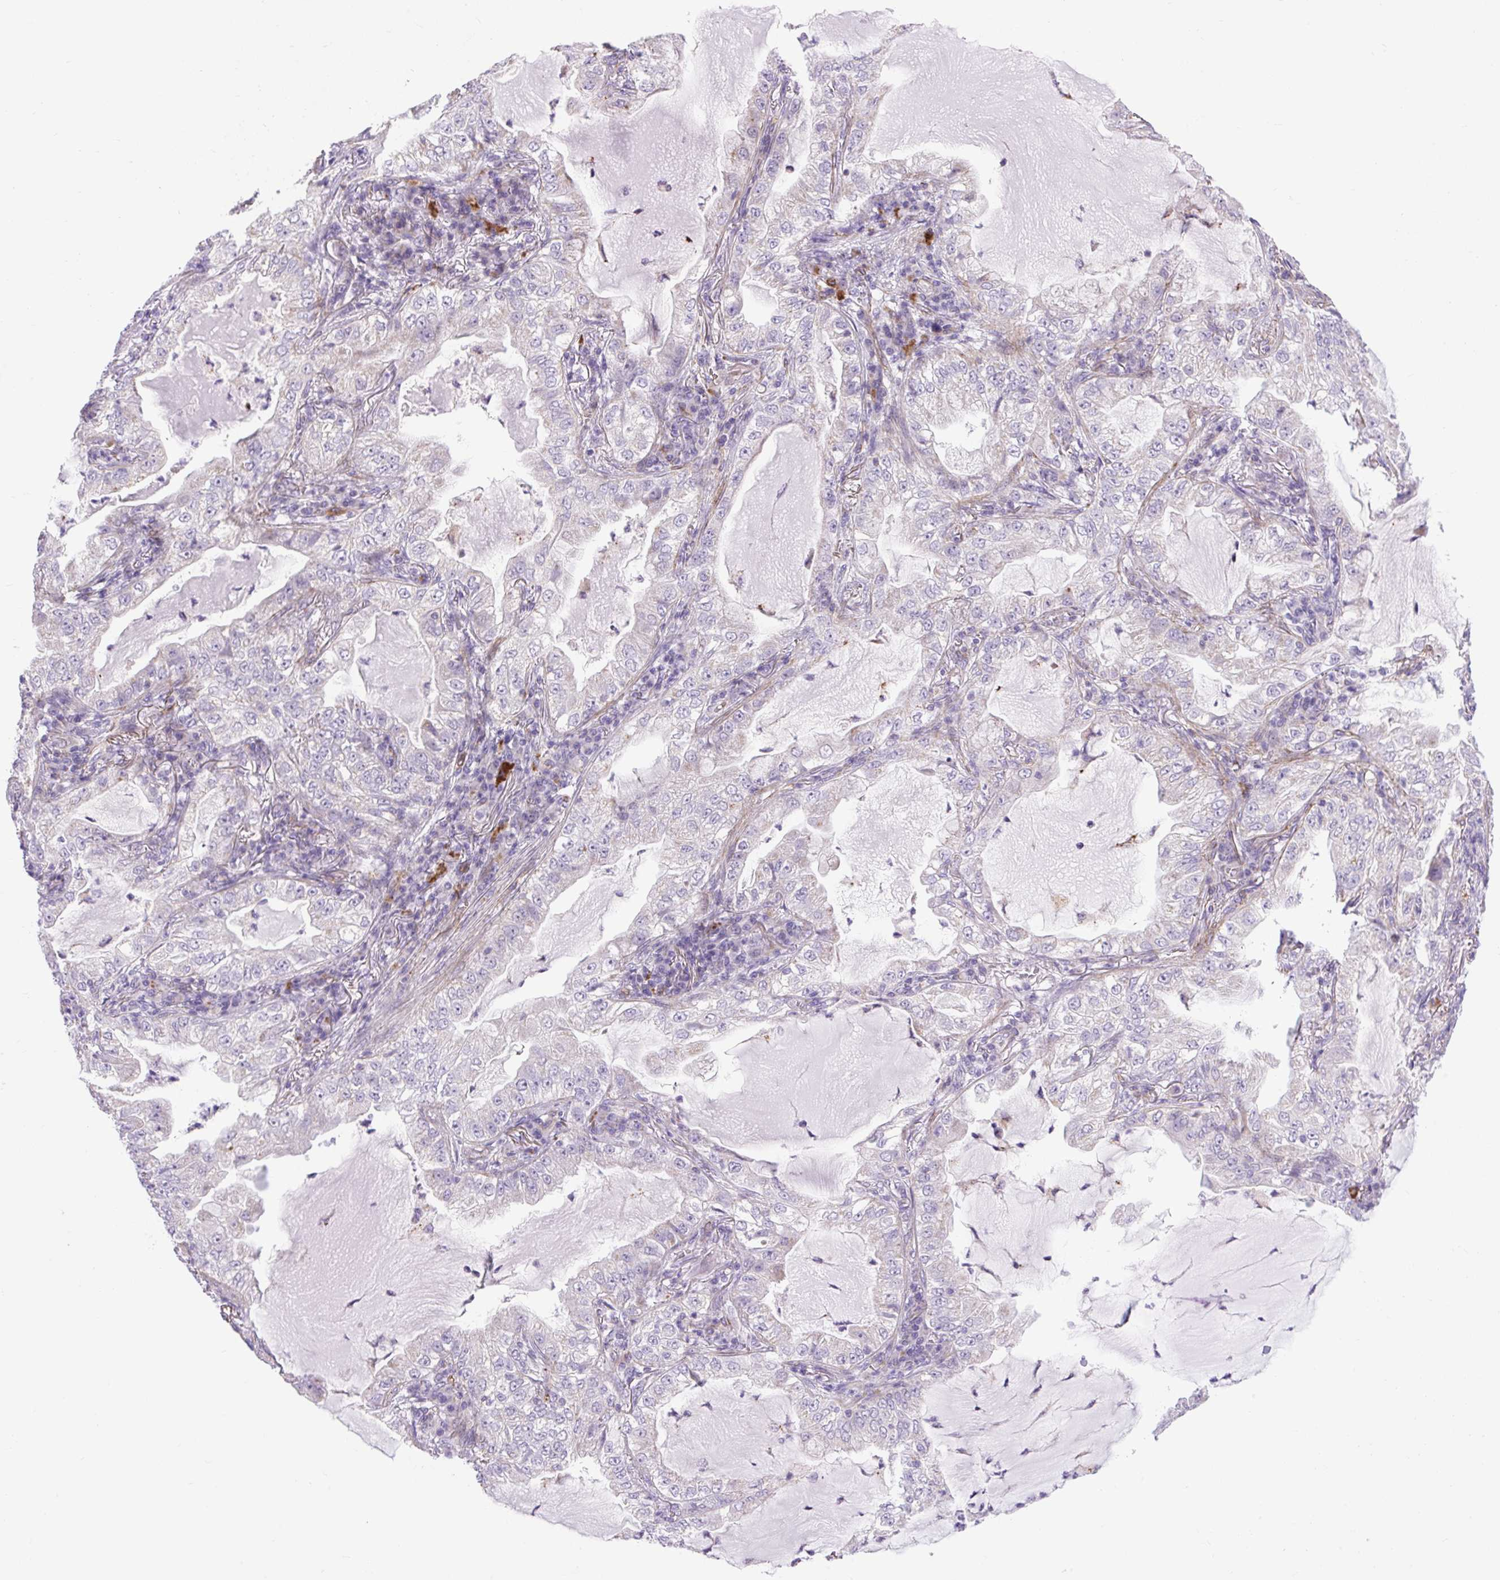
{"staining": {"intensity": "negative", "quantity": "none", "location": "none"}, "tissue": "lung cancer", "cell_type": "Tumor cells", "image_type": "cancer", "snomed": [{"axis": "morphology", "description": "Adenocarcinoma, NOS"}, {"axis": "topography", "description": "Lung"}], "caption": "Immunohistochemistry photomicrograph of human lung cancer stained for a protein (brown), which demonstrates no staining in tumor cells.", "gene": "RNASE10", "patient": {"sex": "female", "age": 73}}